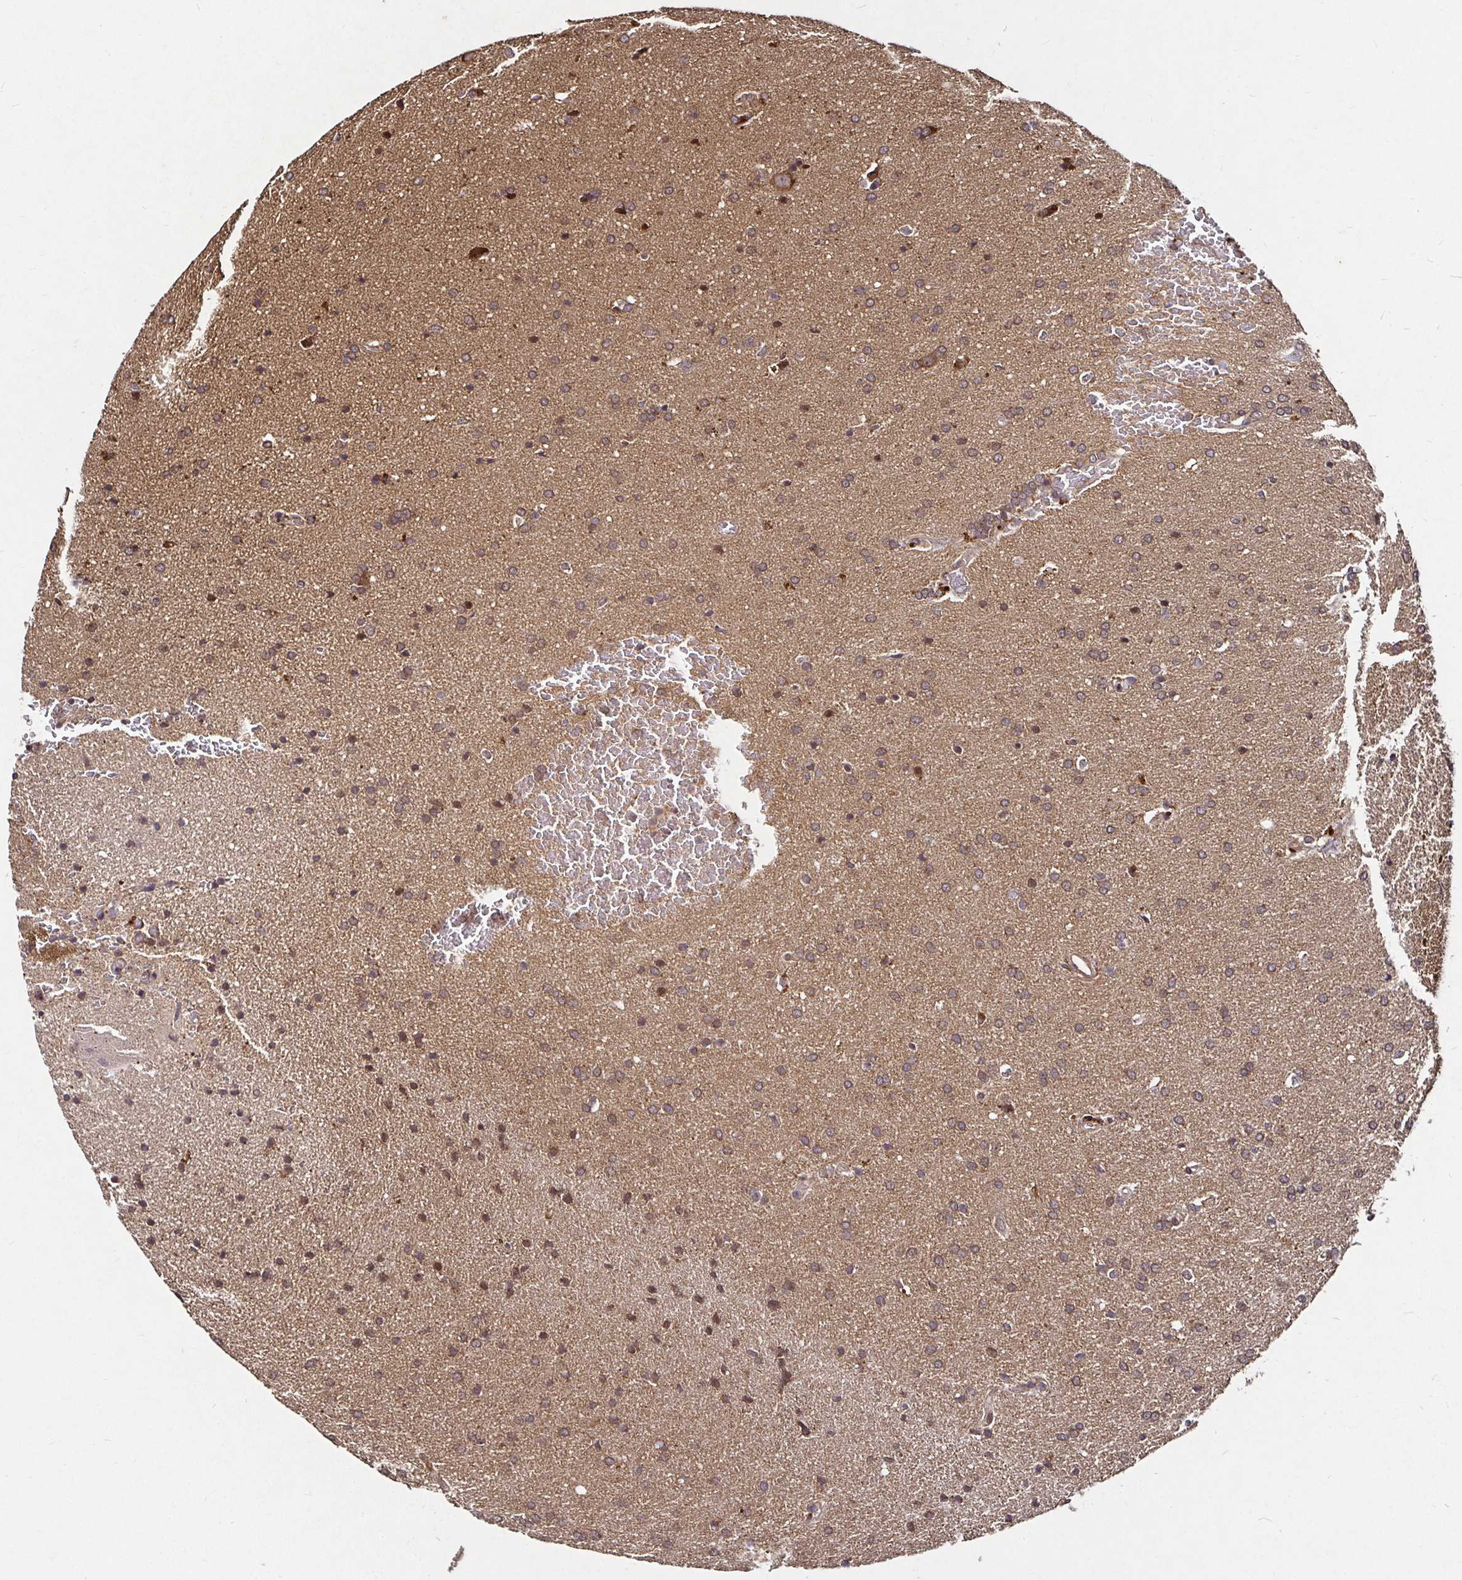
{"staining": {"intensity": "weak", "quantity": ">75%", "location": "cytoplasmic/membranous"}, "tissue": "glioma", "cell_type": "Tumor cells", "image_type": "cancer", "snomed": [{"axis": "morphology", "description": "Glioma, malignant, Low grade"}, {"axis": "topography", "description": "Brain"}], "caption": "An image of glioma stained for a protein reveals weak cytoplasmic/membranous brown staining in tumor cells.", "gene": "SMYD3", "patient": {"sex": "female", "age": 34}}